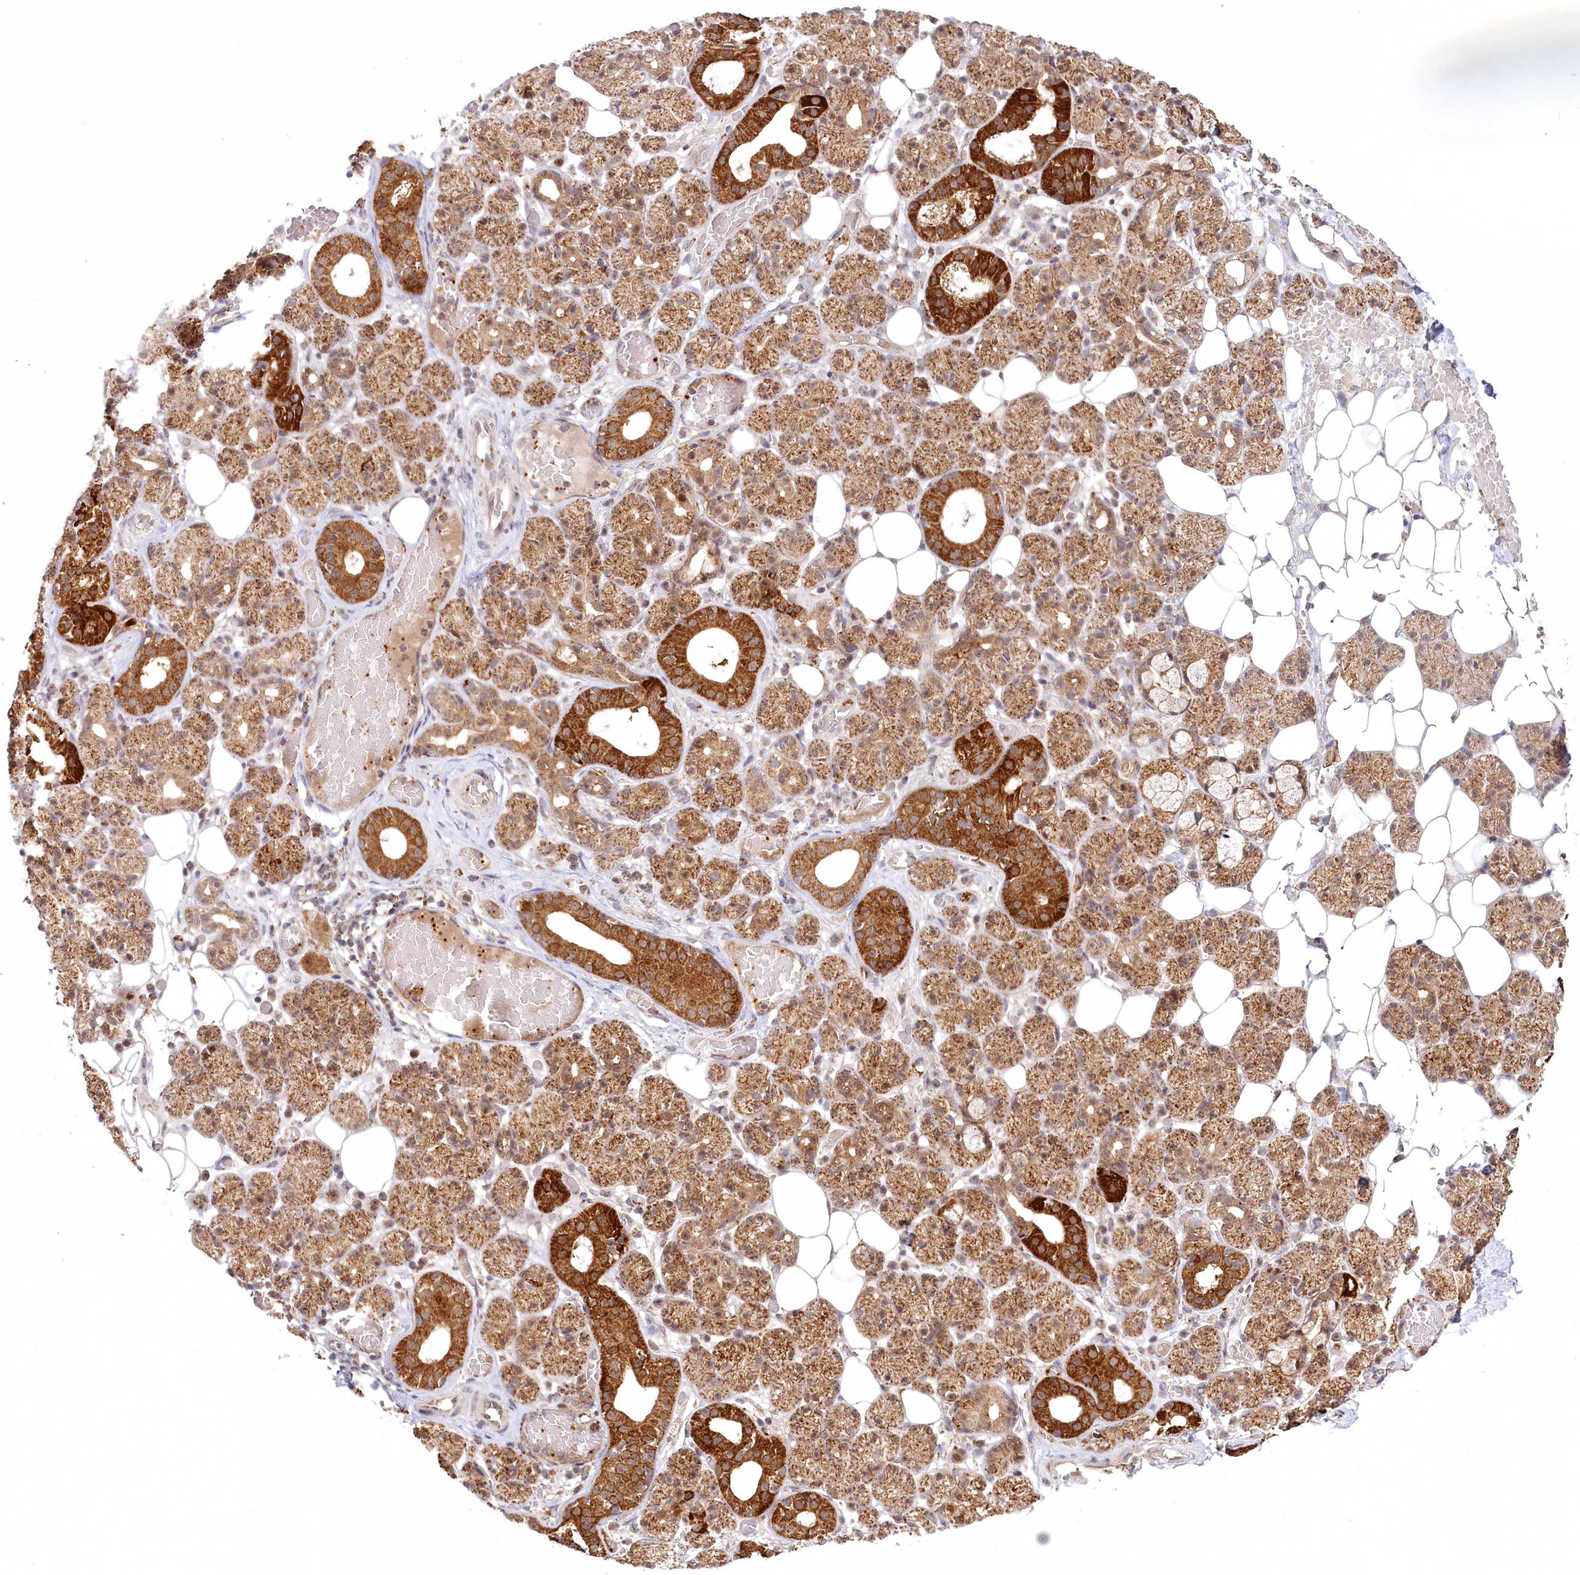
{"staining": {"intensity": "strong", "quantity": ">75%", "location": "cytoplasmic/membranous"}, "tissue": "salivary gland", "cell_type": "Glandular cells", "image_type": "normal", "snomed": [{"axis": "morphology", "description": "Normal tissue, NOS"}, {"axis": "topography", "description": "Salivary gland"}], "caption": "A histopathology image of human salivary gland stained for a protein exhibits strong cytoplasmic/membranous brown staining in glandular cells. The staining was performed using DAB to visualize the protein expression in brown, while the nuclei were stained in blue with hematoxylin (Magnification: 20x).", "gene": "RTN4IP1", "patient": {"sex": "male", "age": 63}}